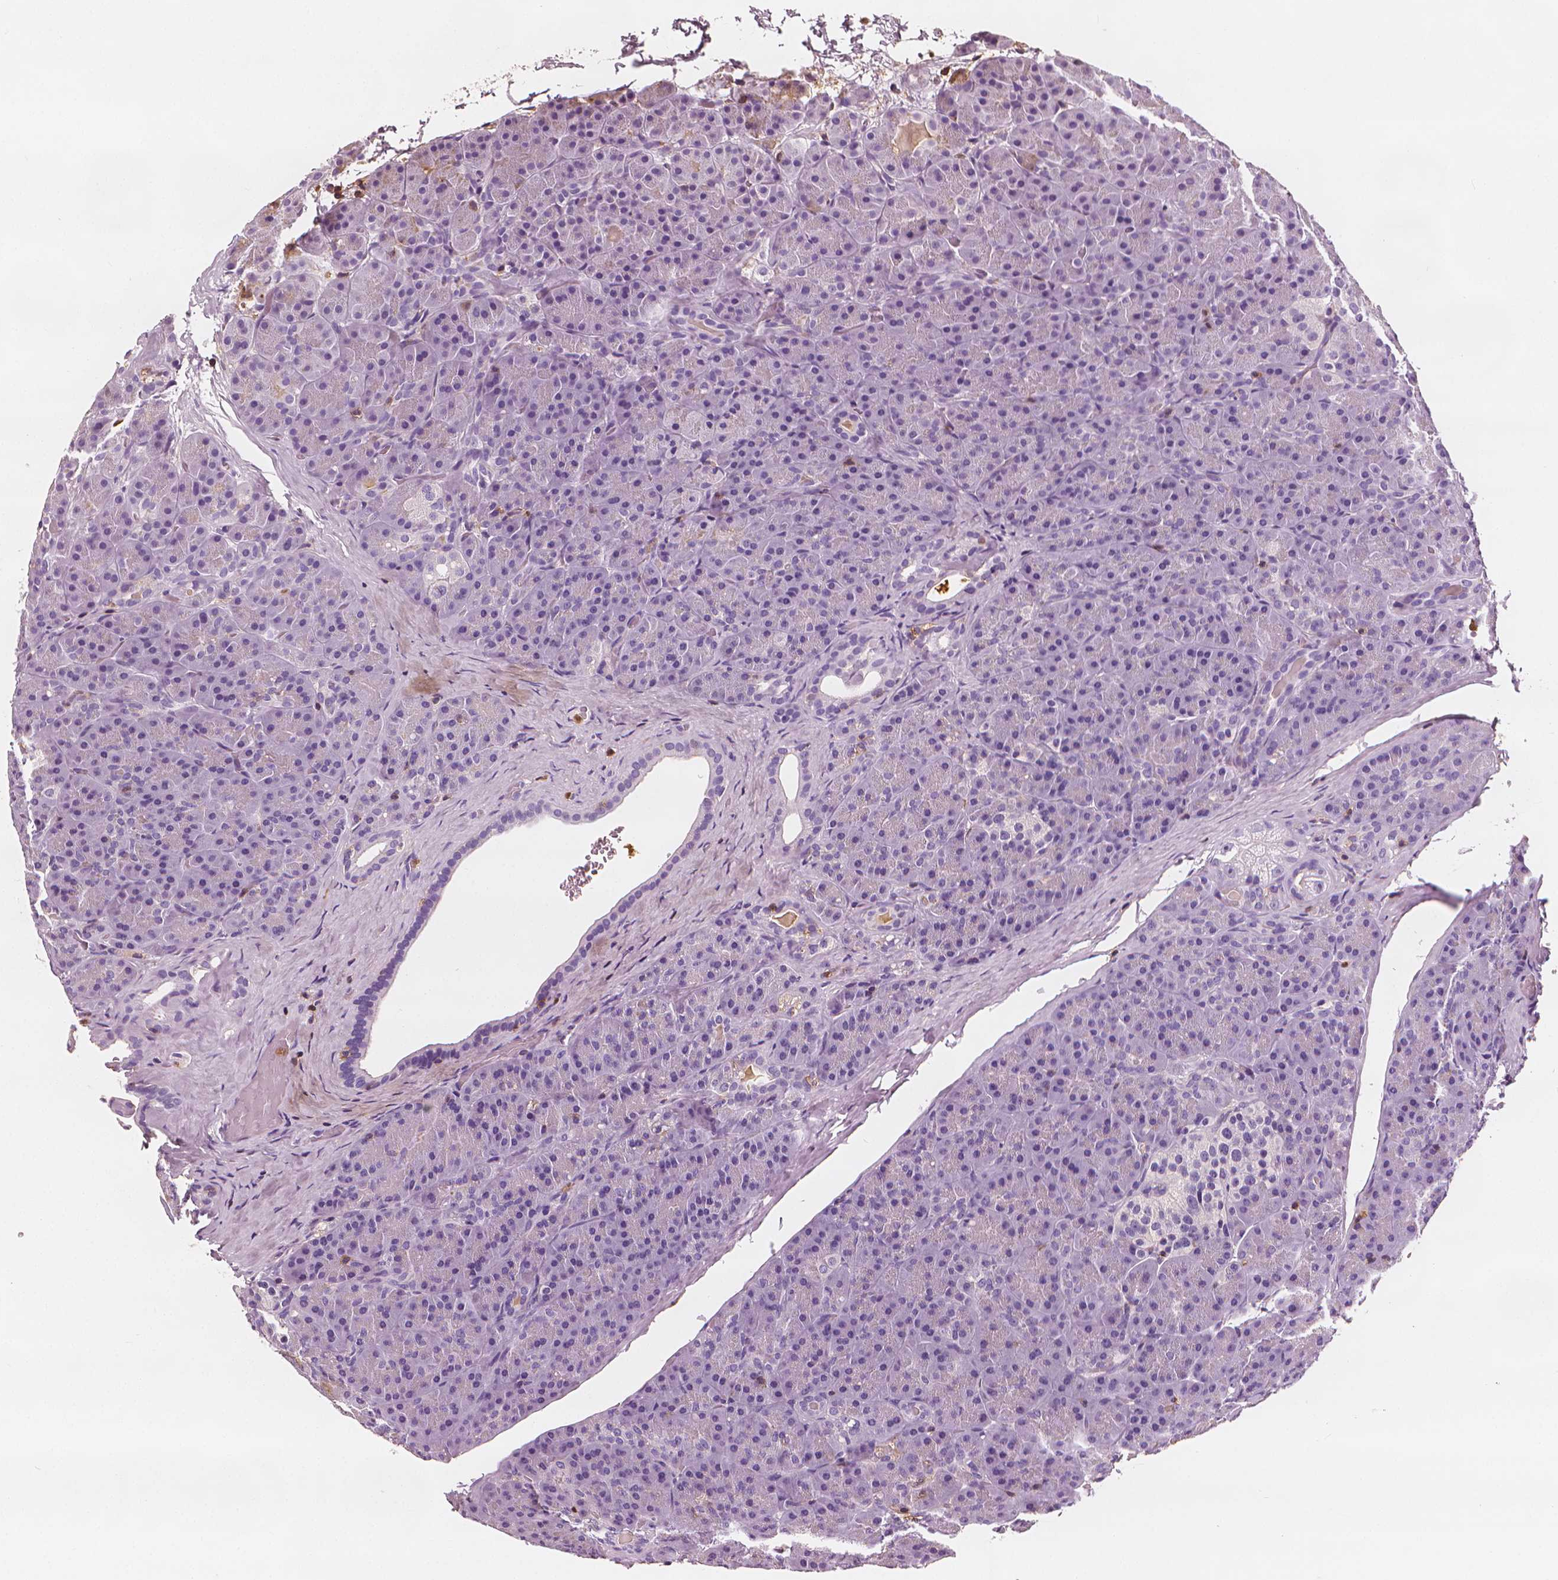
{"staining": {"intensity": "negative", "quantity": "none", "location": "none"}, "tissue": "pancreas", "cell_type": "Exocrine glandular cells", "image_type": "normal", "snomed": [{"axis": "morphology", "description": "Normal tissue, NOS"}, {"axis": "topography", "description": "Pancreas"}], "caption": "High magnification brightfield microscopy of benign pancreas stained with DAB (brown) and counterstained with hematoxylin (blue): exocrine glandular cells show no significant staining. The staining is performed using DAB brown chromogen with nuclei counter-stained in using hematoxylin.", "gene": "PTPRC", "patient": {"sex": "male", "age": 57}}